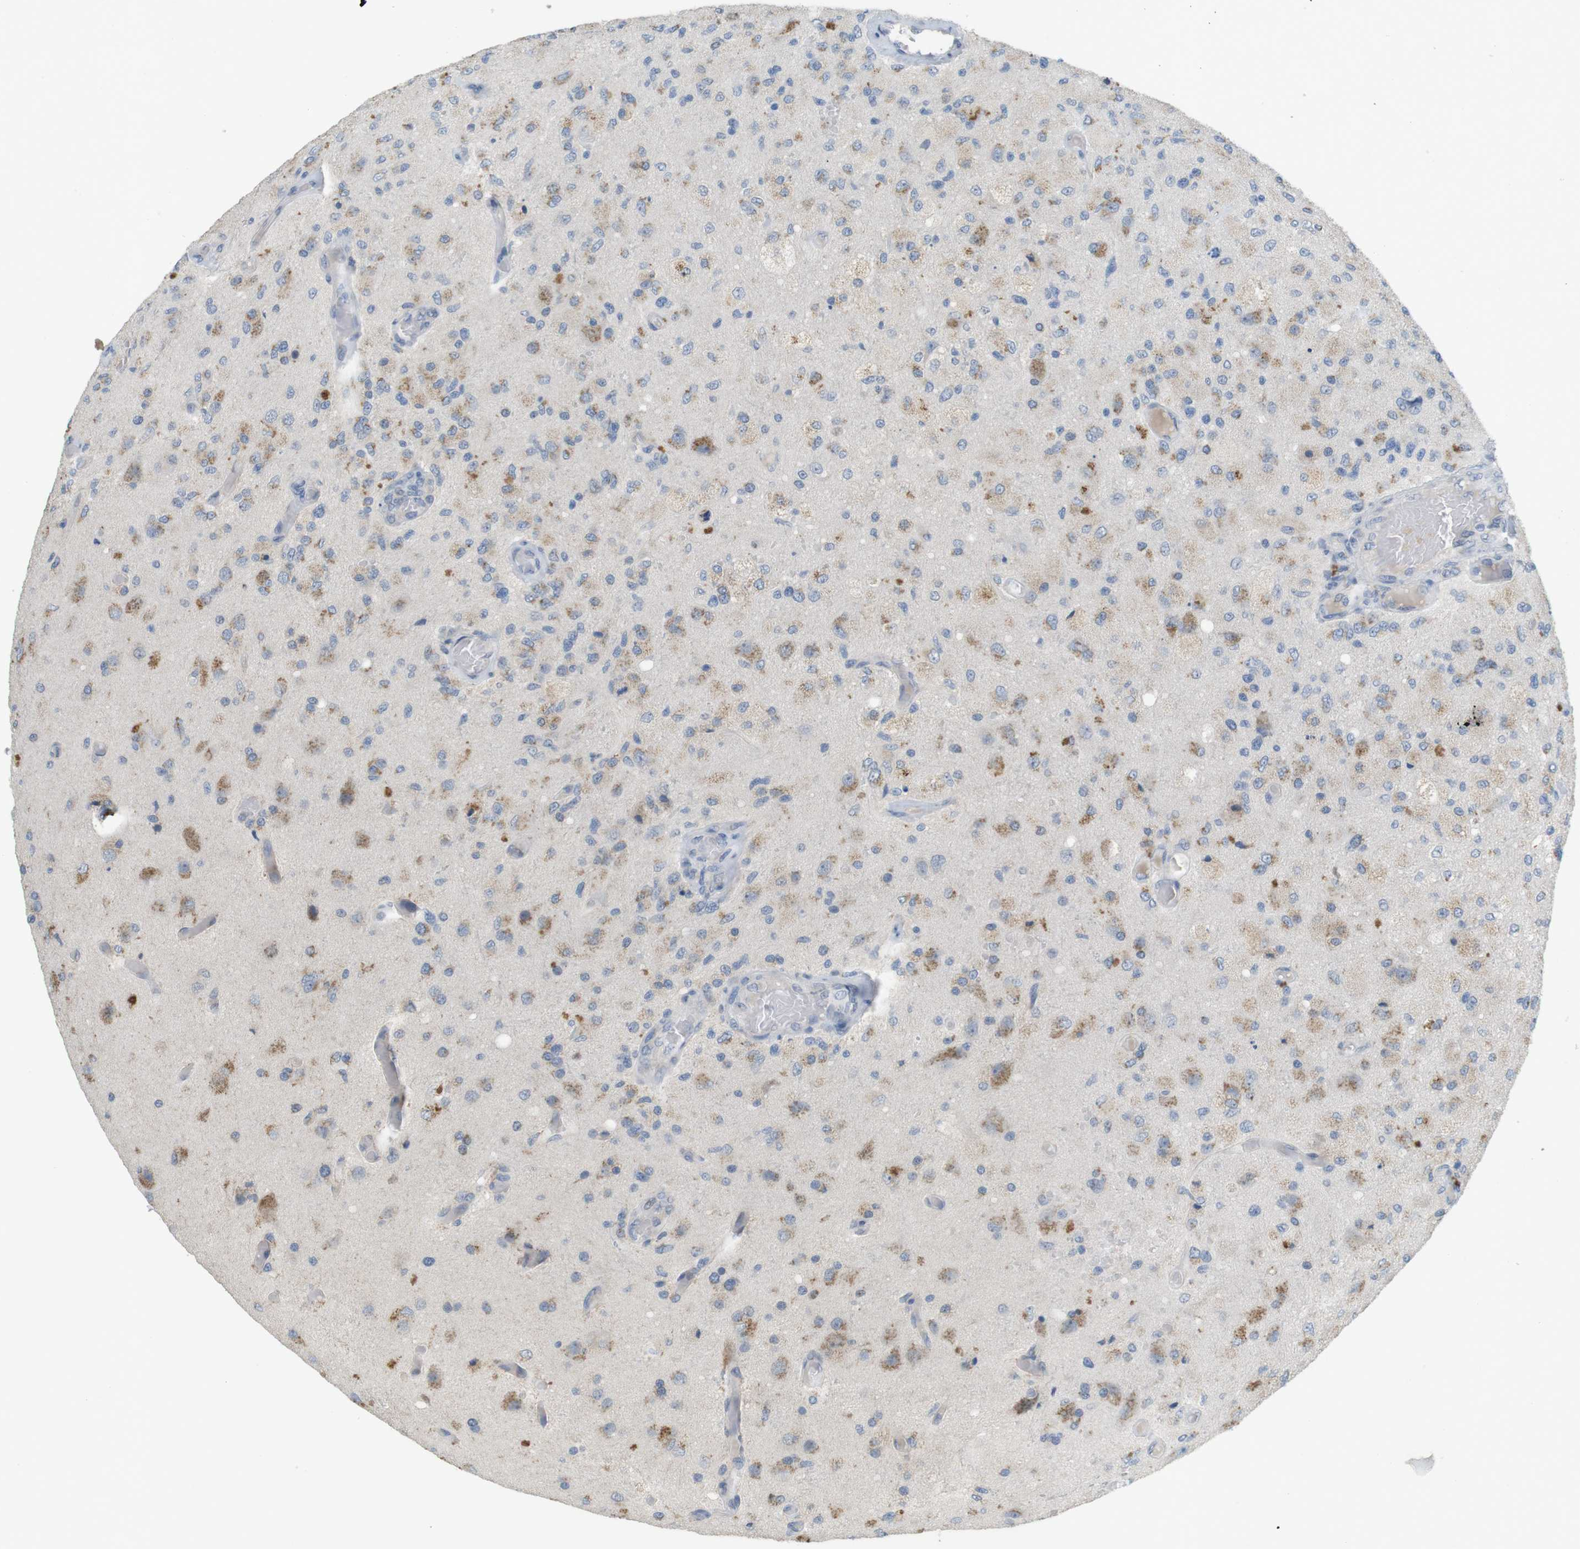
{"staining": {"intensity": "moderate", "quantity": ">75%", "location": "cytoplasmic/membranous"}, "tissue": "glioma", "cell_type": "Tumor cells", "image_type": "cancer", "snomed": [{"axis": "morphology", "description": "Normal tissue, NOS"}, {"axis": "morphology", "description": "Glioma, malignant, High grade"}, {"axis": "topography", "description": "Cerebral cortex"}], "caption": "Tumor cells demonstrate medium levels of moderate cytoplasmic/membranous staining in about >75% of cells in glioma.", "gene": "YIPF3", "patient": {"sex": "male", "age": 77}}